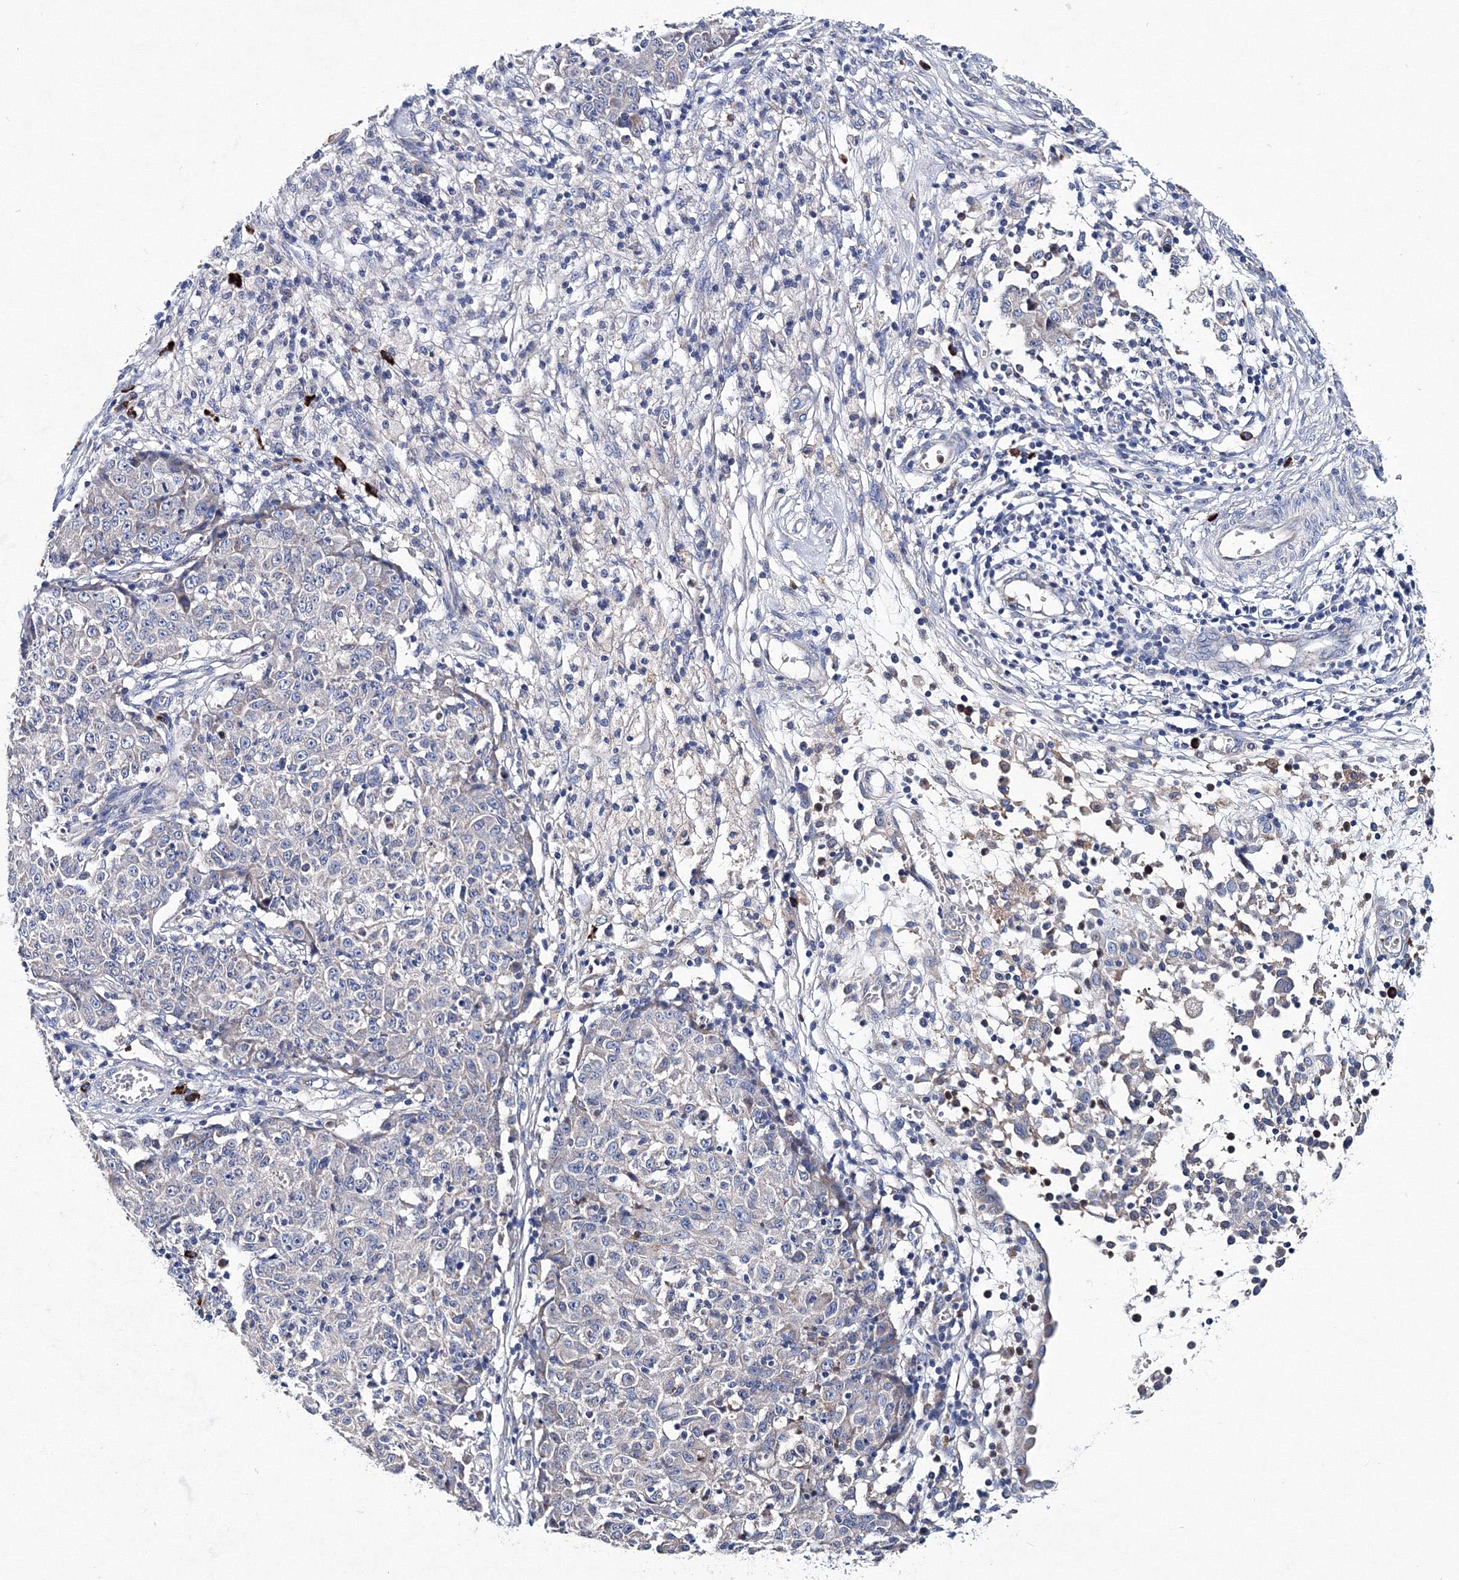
{"staining": {"intensity": "negative", "quantity": "none", "location": "none"}, "tissue": "ovarian cancer", "cell_type": "Tumor cells", "image_type": "cancer", "snomed": [{"axis": "morphology", "description": "Carcinoma, endometroid"}, {"axis": "topography", "description": "Ovary"}], "caption": "Protein analysis of ovarian cancer exhibits no significant expression in tumor cells. Nuclei are stained in blue.", "gene": "TRPM2", "patient": {"sex": "female", "age": 42}}